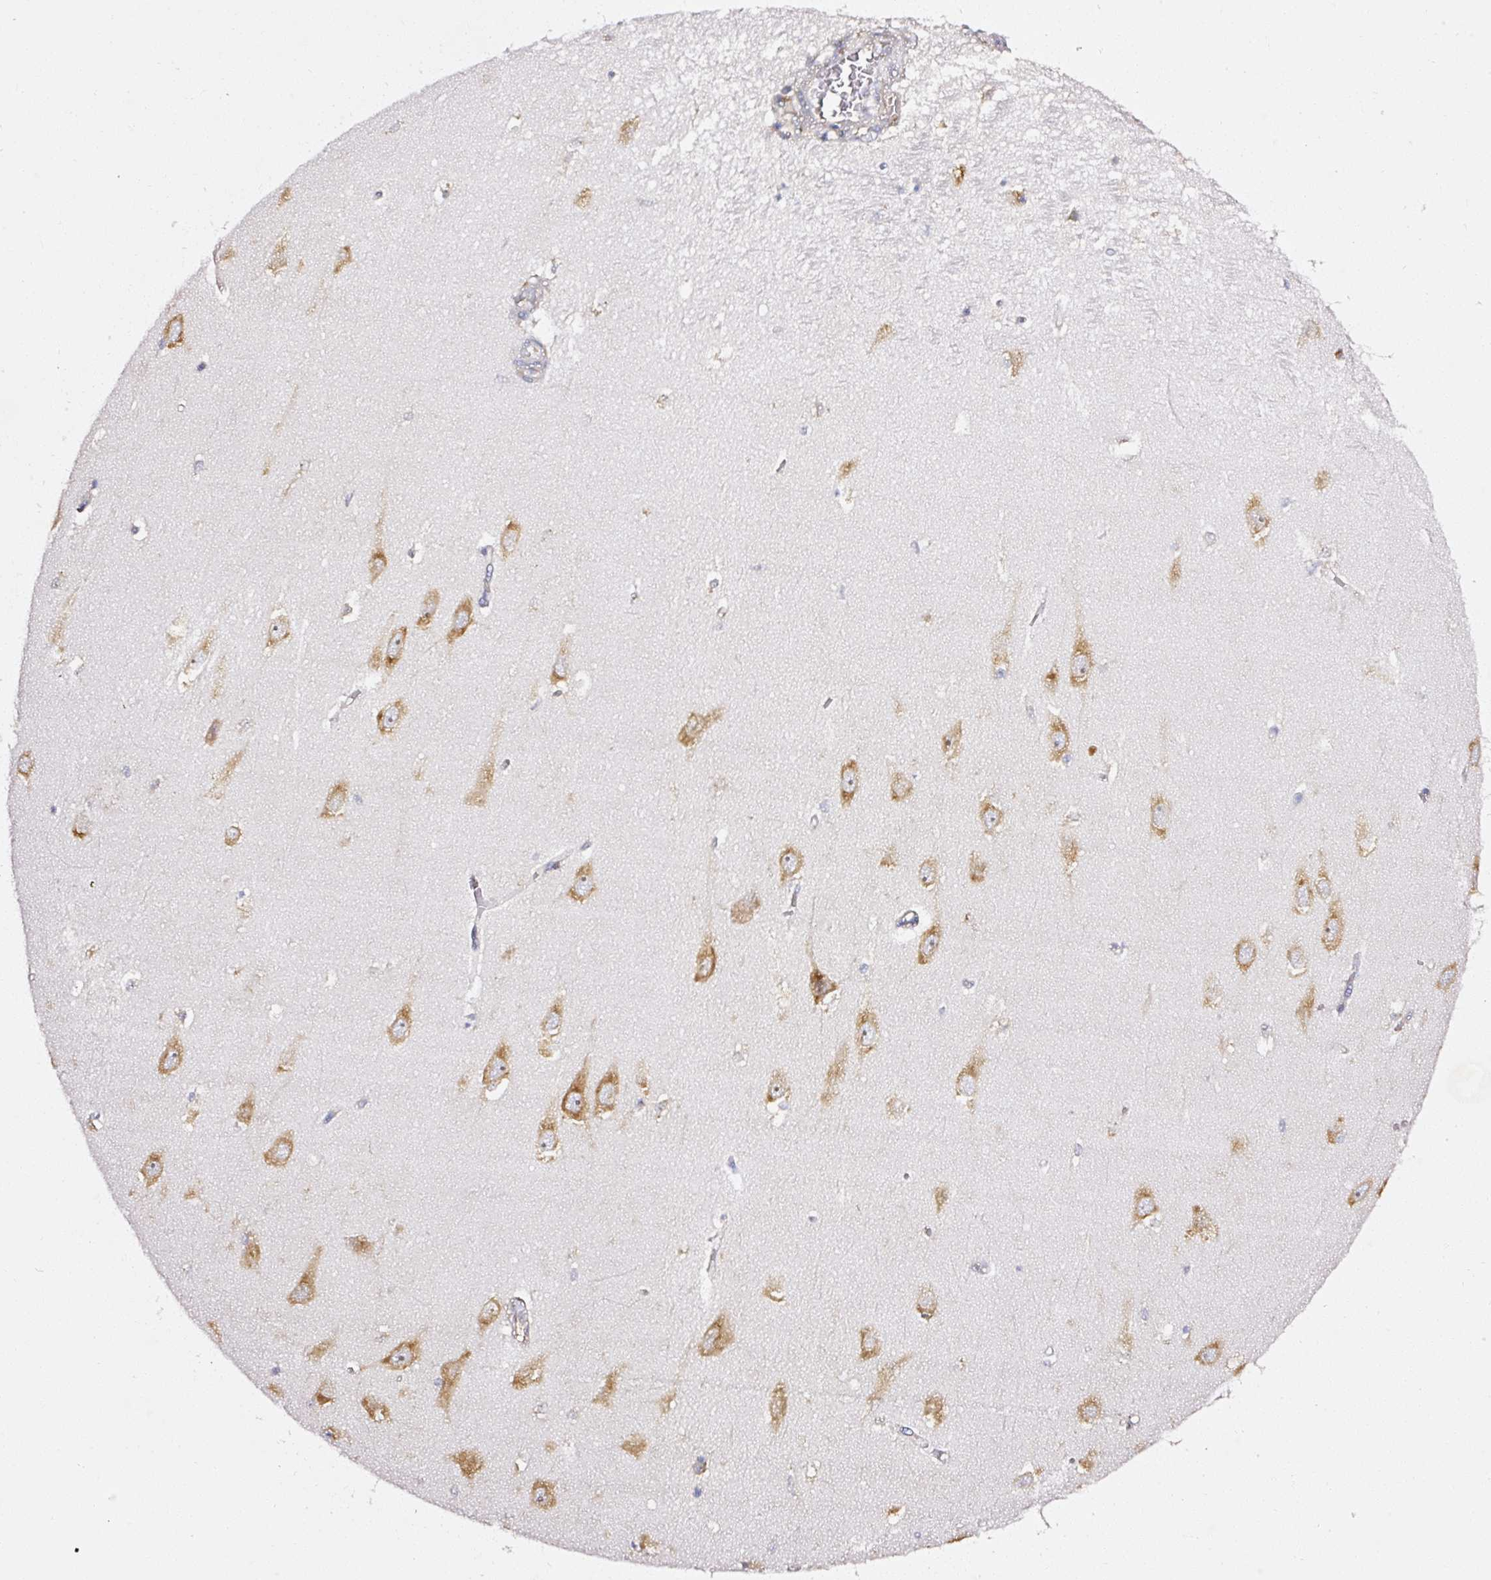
{"staining": {"intensity": "negative", "quantity": "none", "location": "none"}, "tissue": "hippocampus", "cell_type": "Glial cells", "image_type": "normal", "snomed": [{"axis": "morphology", "description": "Normal tissue, NOS"}, {"axis": "topography", "description": "Hippocampus"}], "caption": "This is a micrograph of immunohistochemistry (IHC) staining of unremarkable hippocampus, which shows no staining in glial cells.", "gene": "RPL10A", "patient": {"sex": "female", "age": 64}}